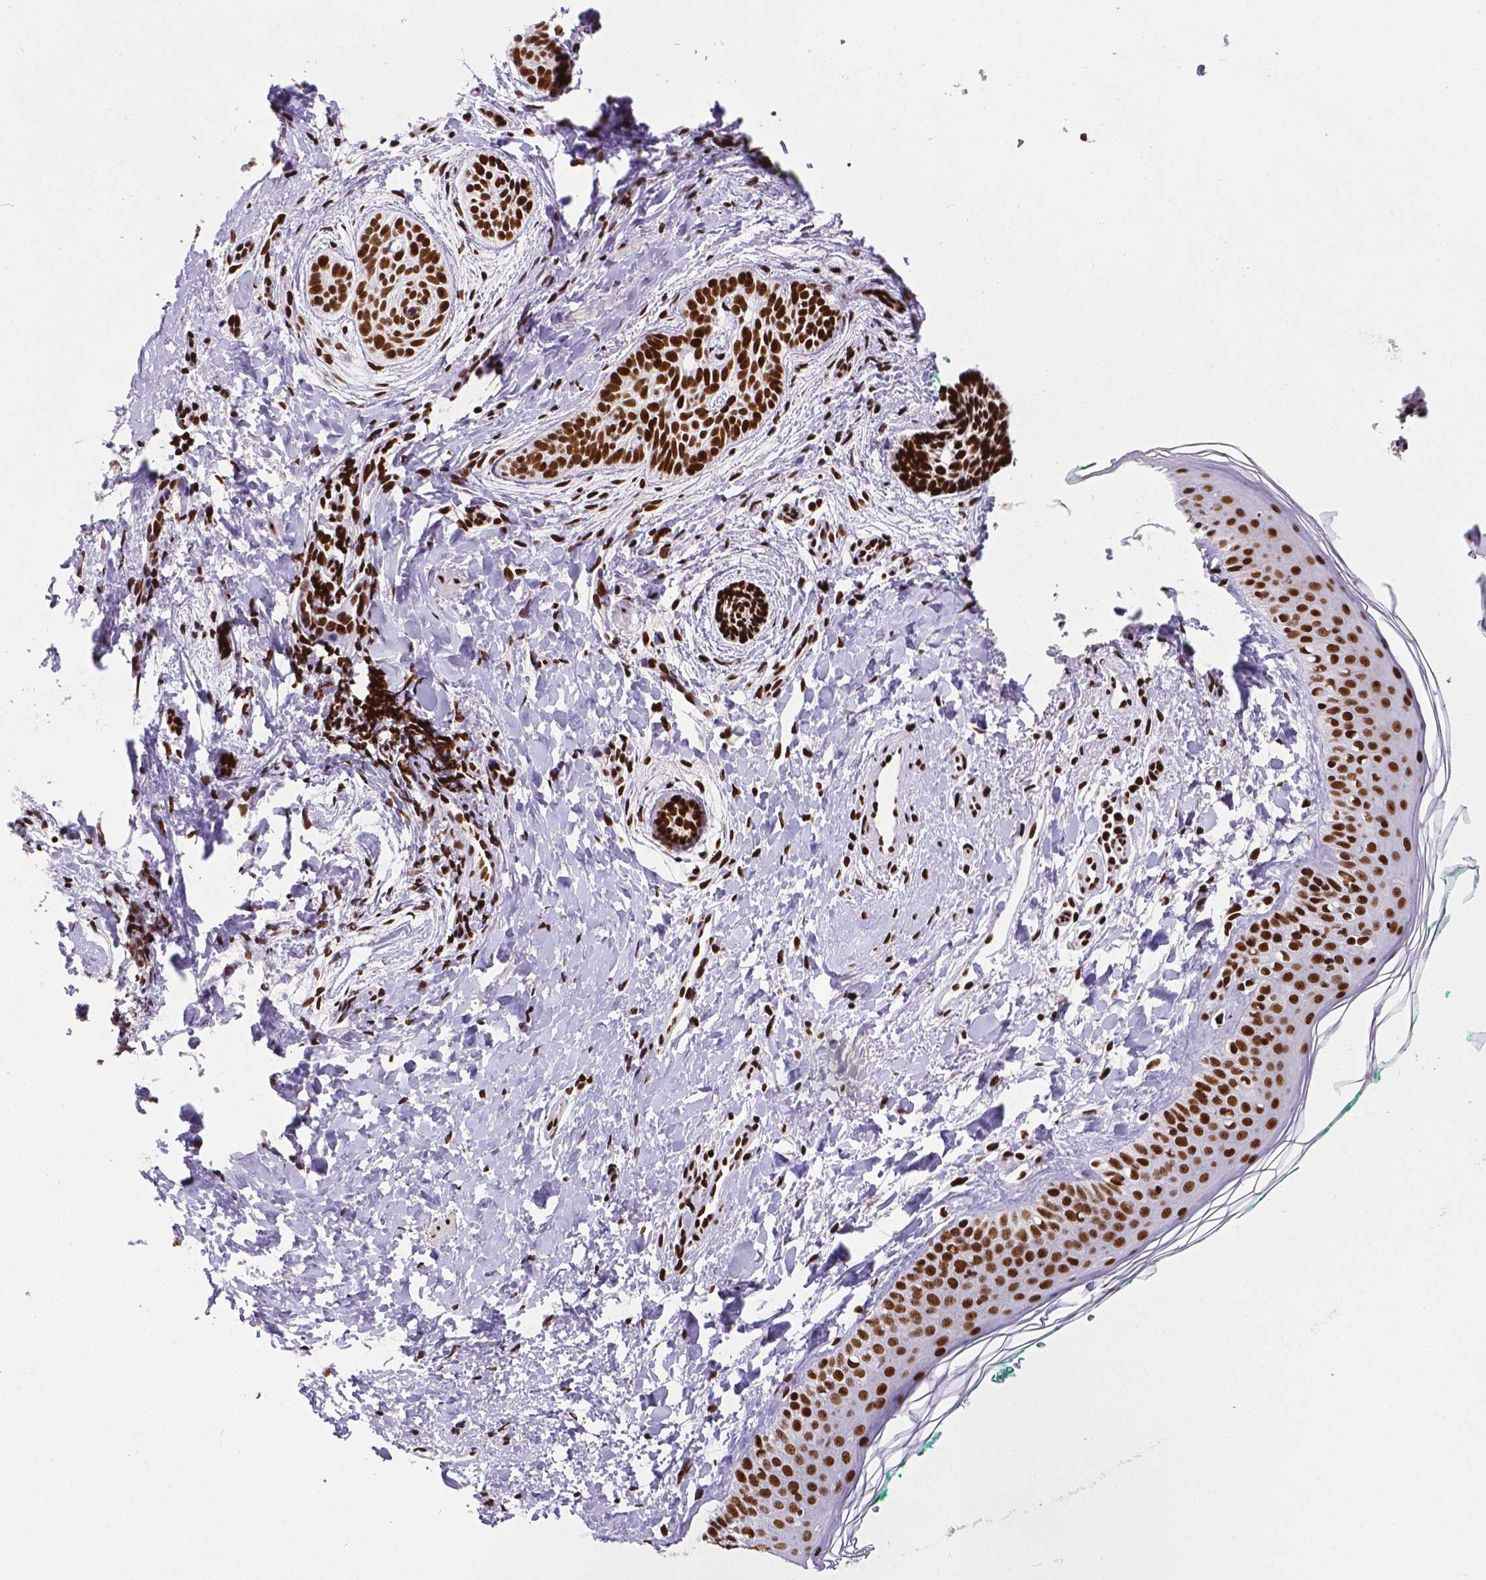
{"staining": {"intensity": "strong", "quantity": ">75%", "location": "nuclear"}, "tissue": "skin cancer", "cell_type": "Tumor cells", "image_type": "cancer", "snomed": [{"axis": "morphology", "description": "Basal cell carcinoma"}, {"axis": "topography", "description": "Skin"}], "caption": "Immunohistochemistry (IHC) (DAB) staining of human basal cell carcinoma (skin) exhibits strong nuclear protein expression in about >75% of tumor cells.", "gene": "CTCF", "patient": {"sex": "male", "age": 63}}